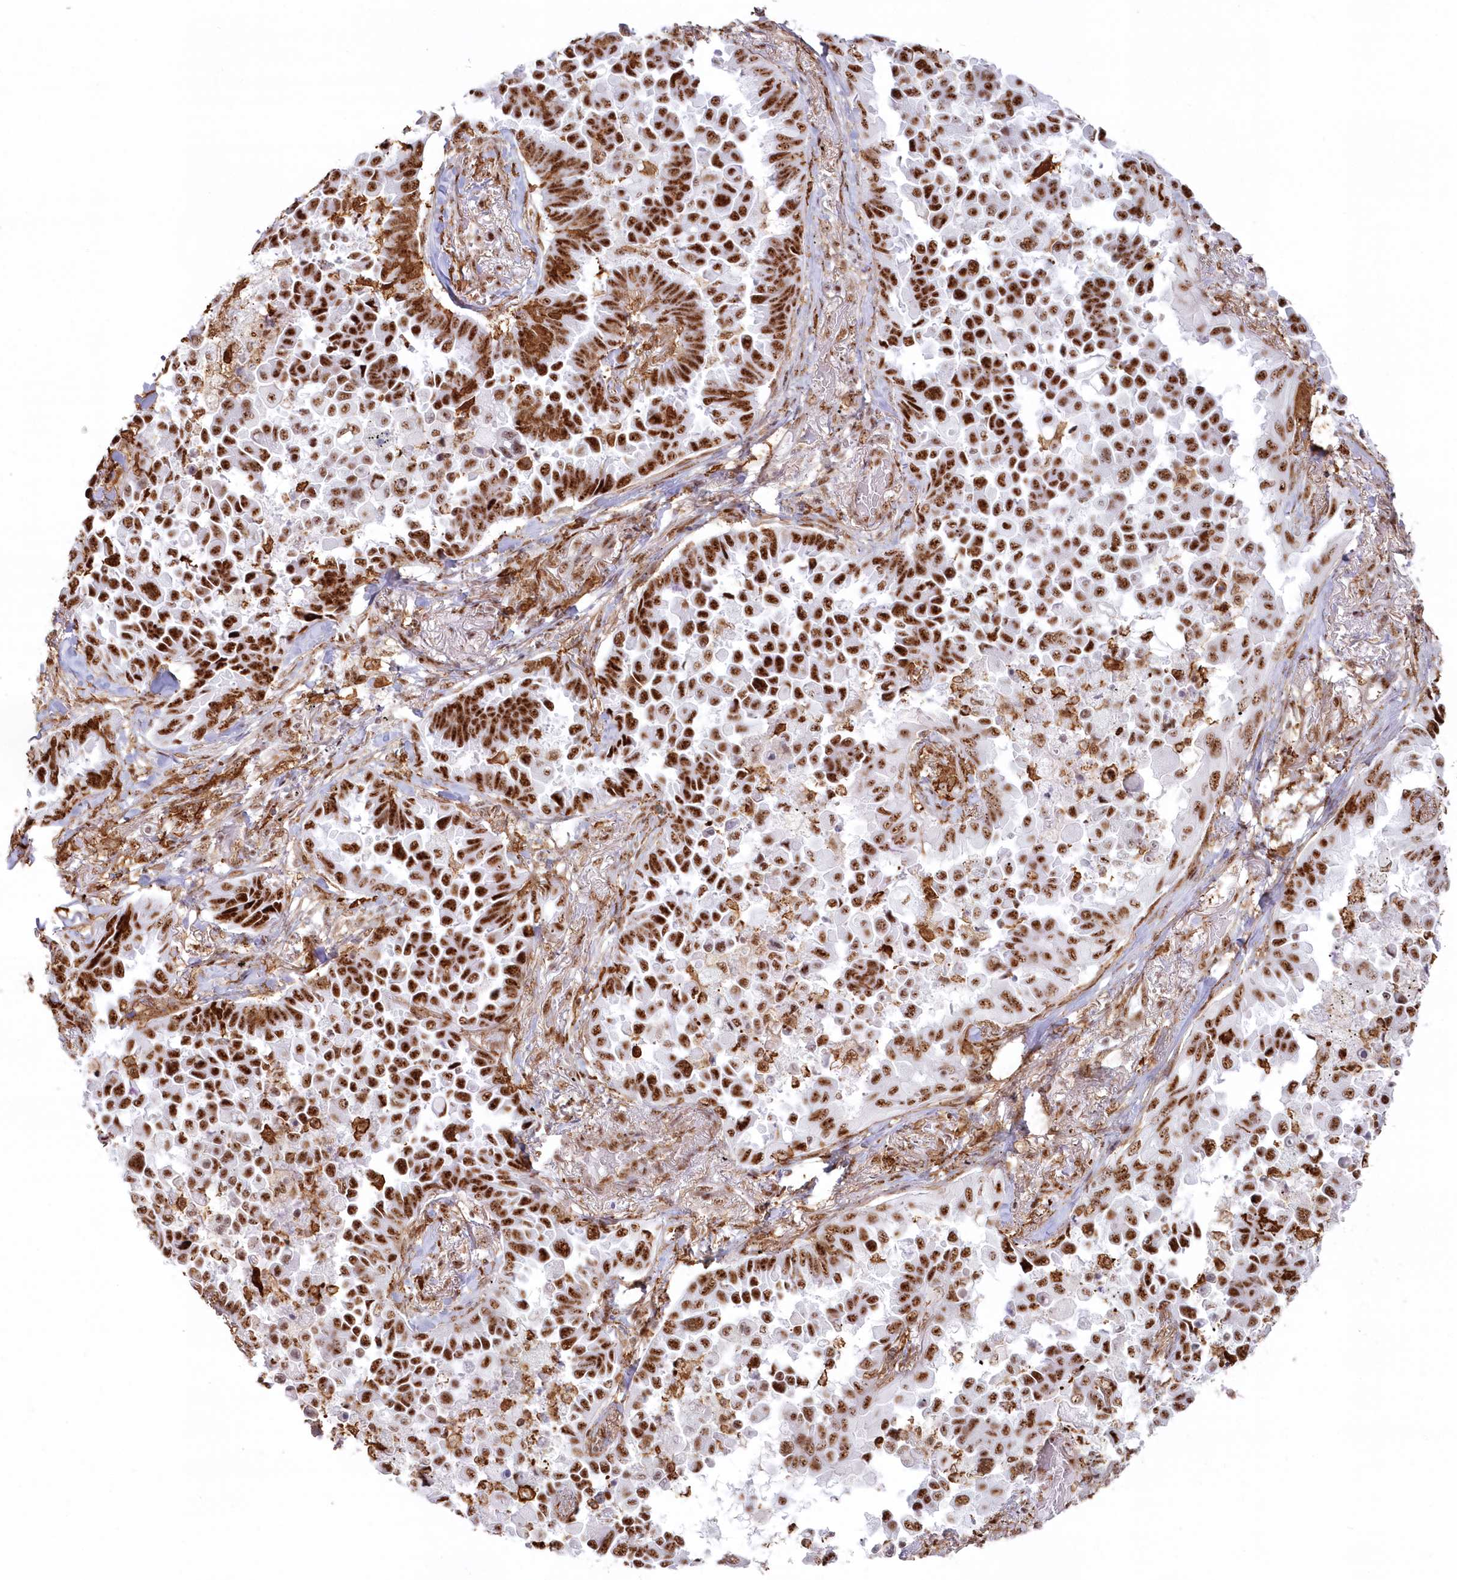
{"staining": {"intensity": "strong", "quantity": ">75%", "location": "nuclear"}, "tissue": "lung cancer", "cell_type": "Tumor cells", "image_type": "cancer", "snomed": [{"axis": "morphology", "description": "Adenocarcinoma, NOS"}, {"axis": "topography", "description": "Lung"}], "caption": "Human adenocarcinoma (lung) stained with a protein marker shows strong staining in tumor cells.", "gene": "DDX46", "patient": {"sex": "female", "age": 67}}